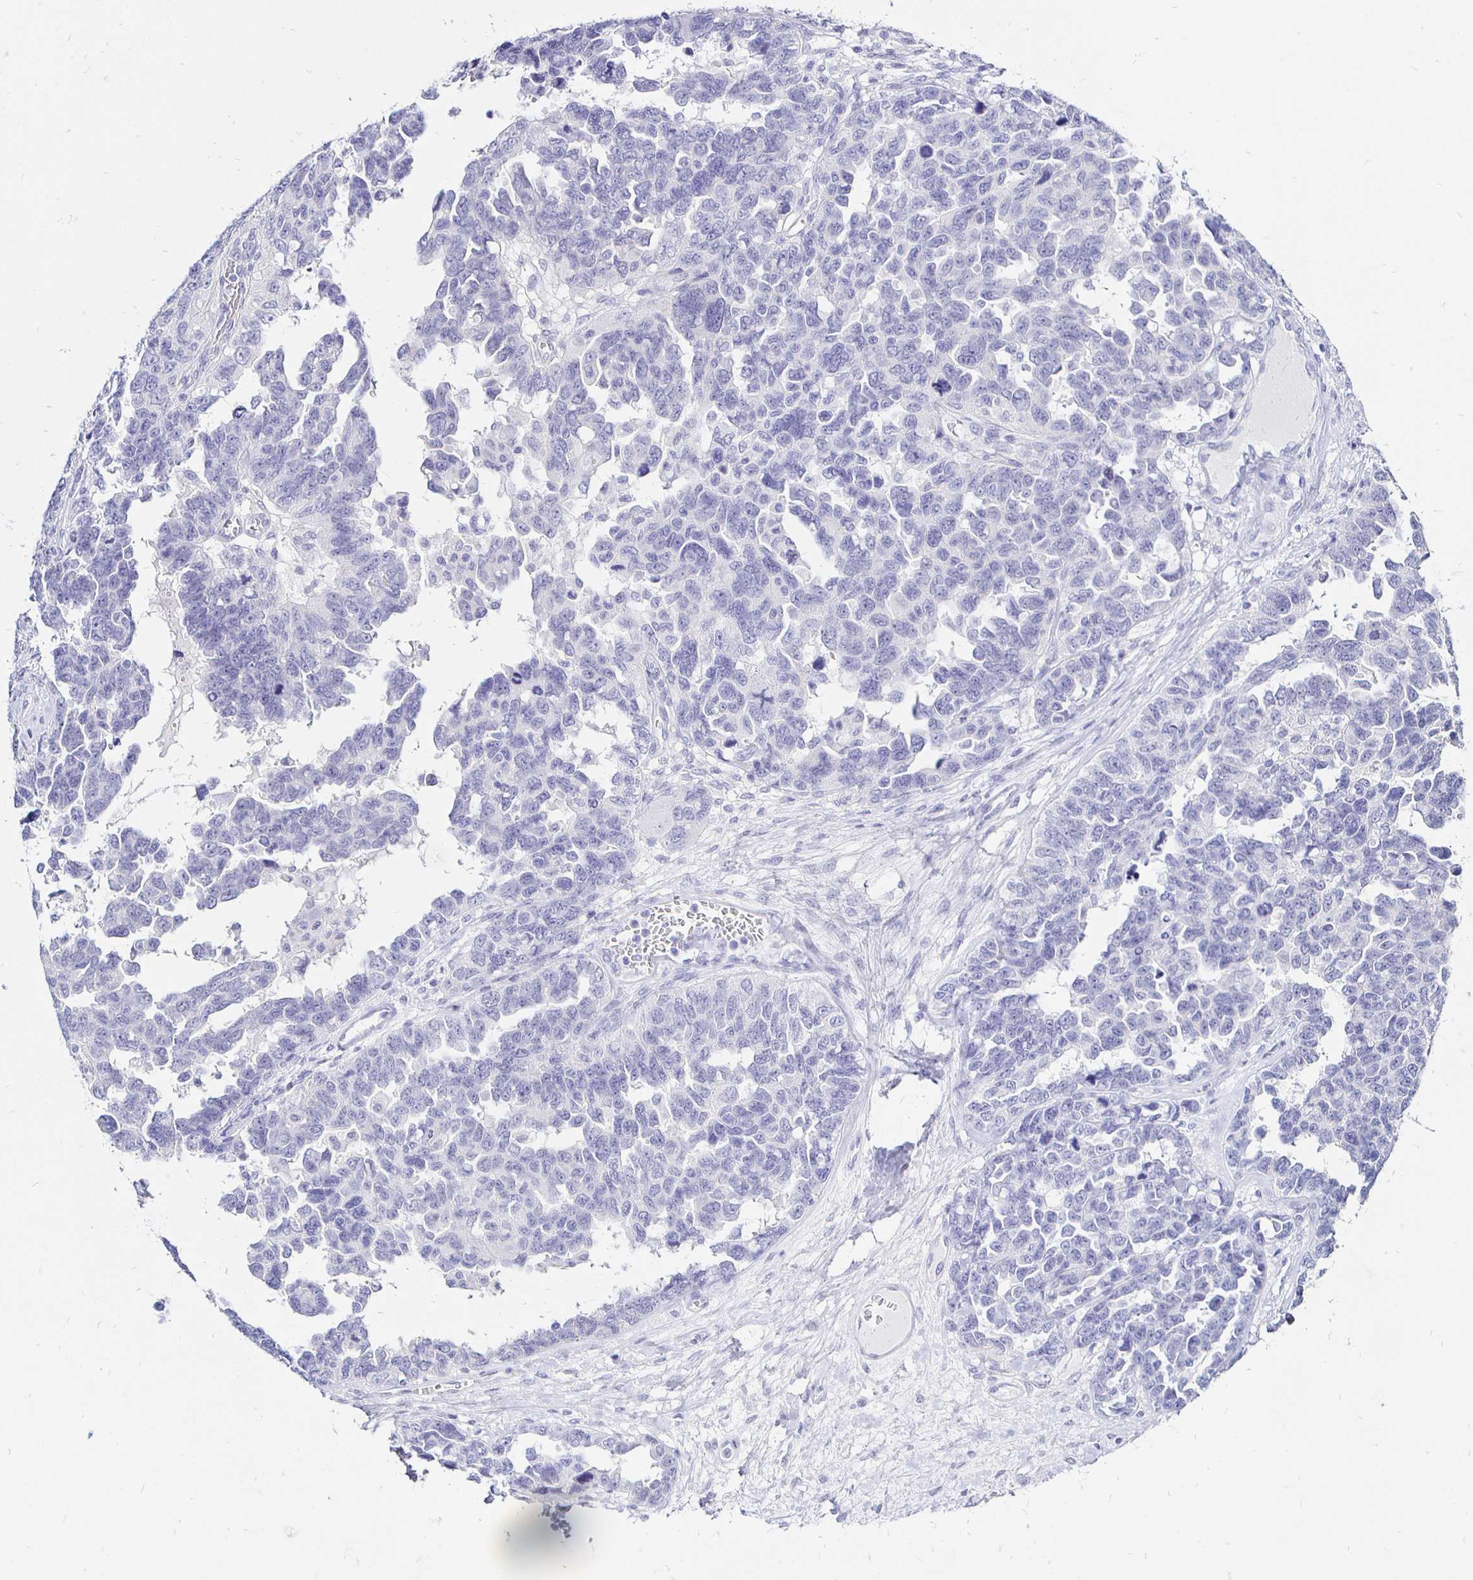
{"staining": {"intensity": "negative", "quantity": "none", "location": "none"}, "tissue": "ovarian cancer", "cell_type": "Tumor cells", "image_type": "cancer", "snomed": [{"axis": "morphology", "description": "Cystadenocarcinoma, serous, NOS"}, {"axis": "topography", "description": "Ovary"}], "caption": "Immunohistochemistry of ovarian cancer (serous cystadenocarcinoma) displays no staining in tumor cells.", "gene": "IRGC", "patient": {"sex": "female", "age": 69}}